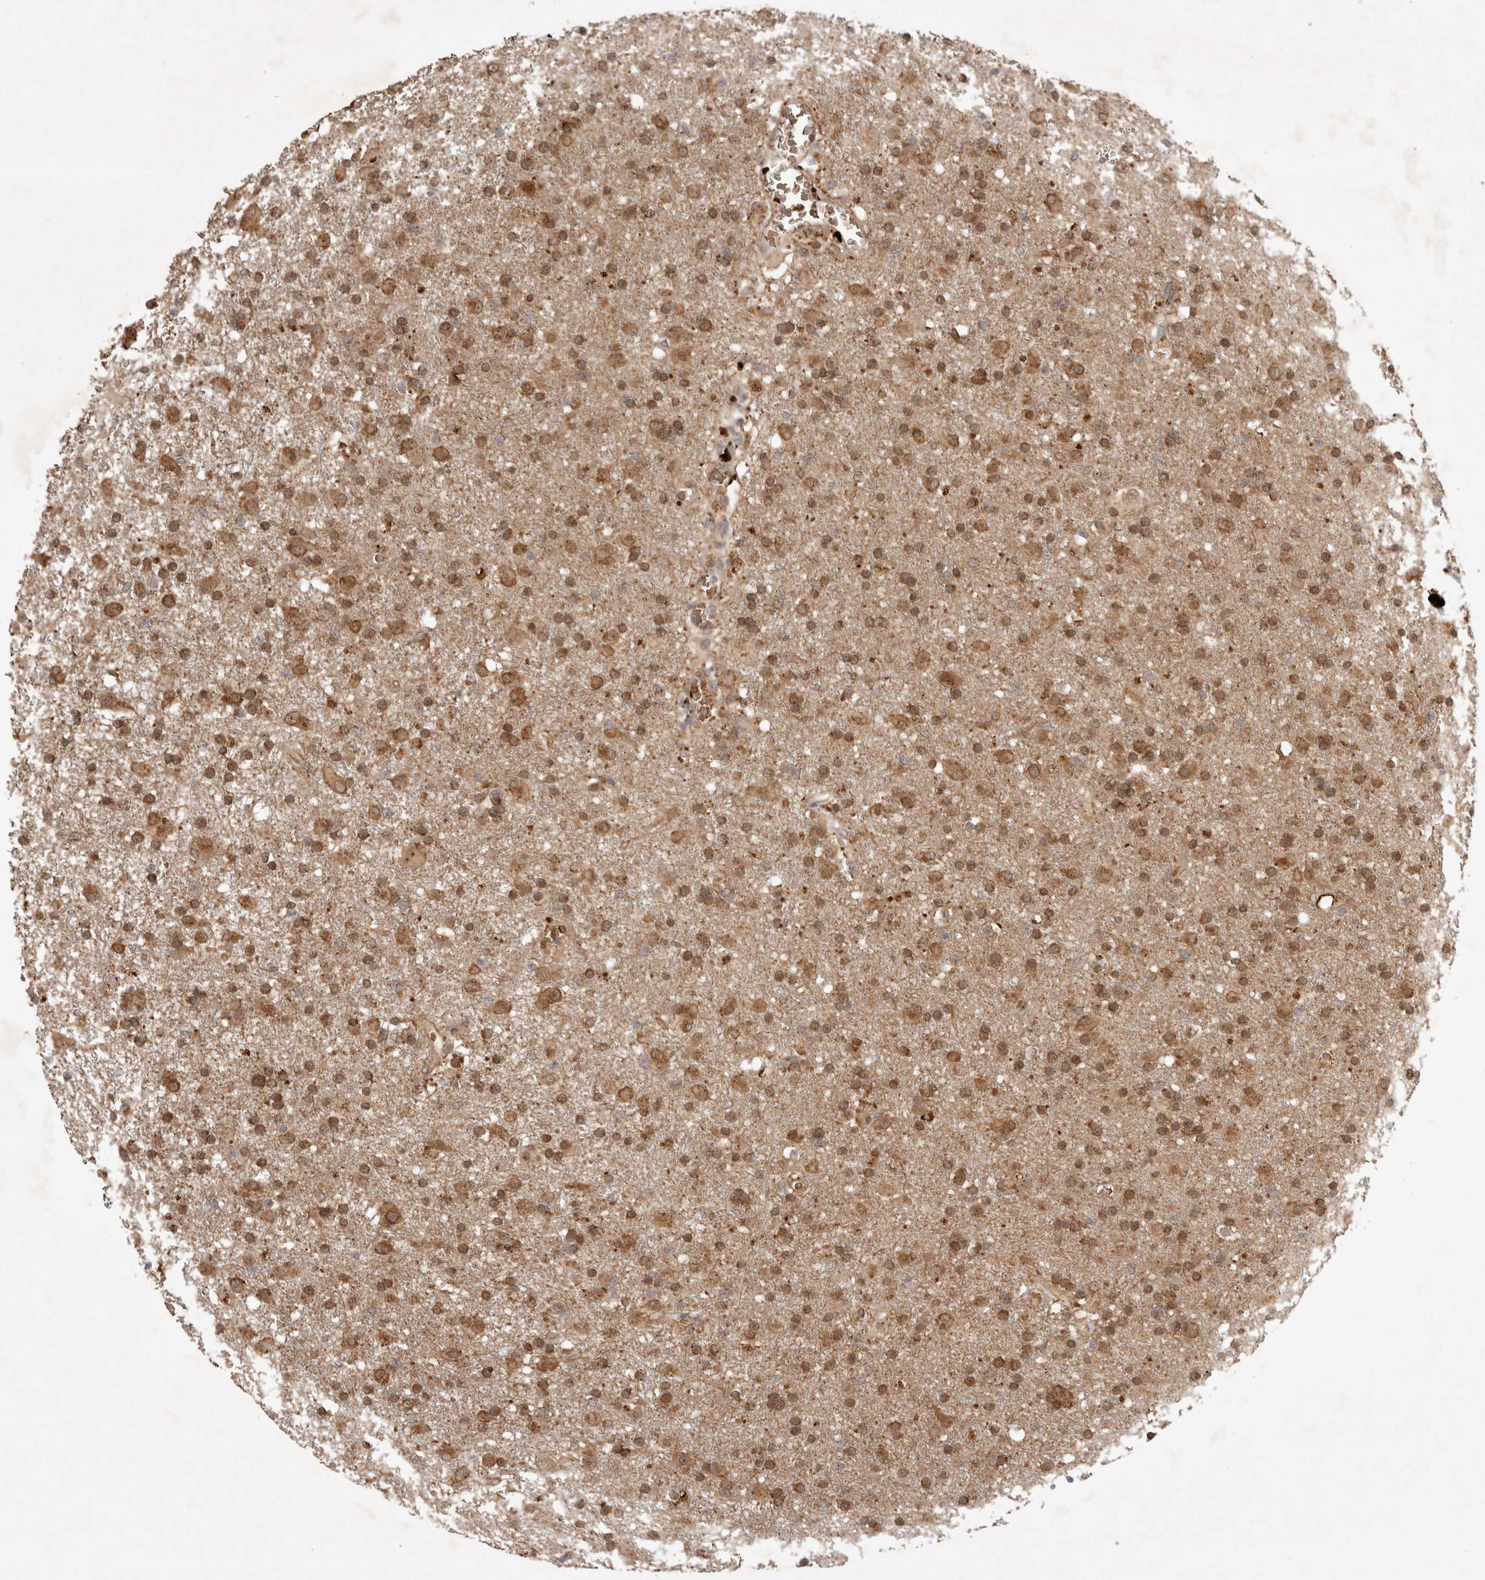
{"staining": {"intensity": "moderate", "quantity": ">75%", "location": "cytoplasmic/membranous"}, "tissue": "glioma", "cell_type": "Tumor cells", "image_type": "cancer", "snomed": [{"axis": "morphology", "description": "Glioma, malignant, Low grade"}, {"axis": "topography", "description": "Brain"}], "caption": "IHC (DAB) staining of human glioma reveals moderate cytoplasmic/membranous protein positivity in about >75% of tumor cells.", "gene": "FAM221A", "patient": {"sex": "male", "age": 65}}